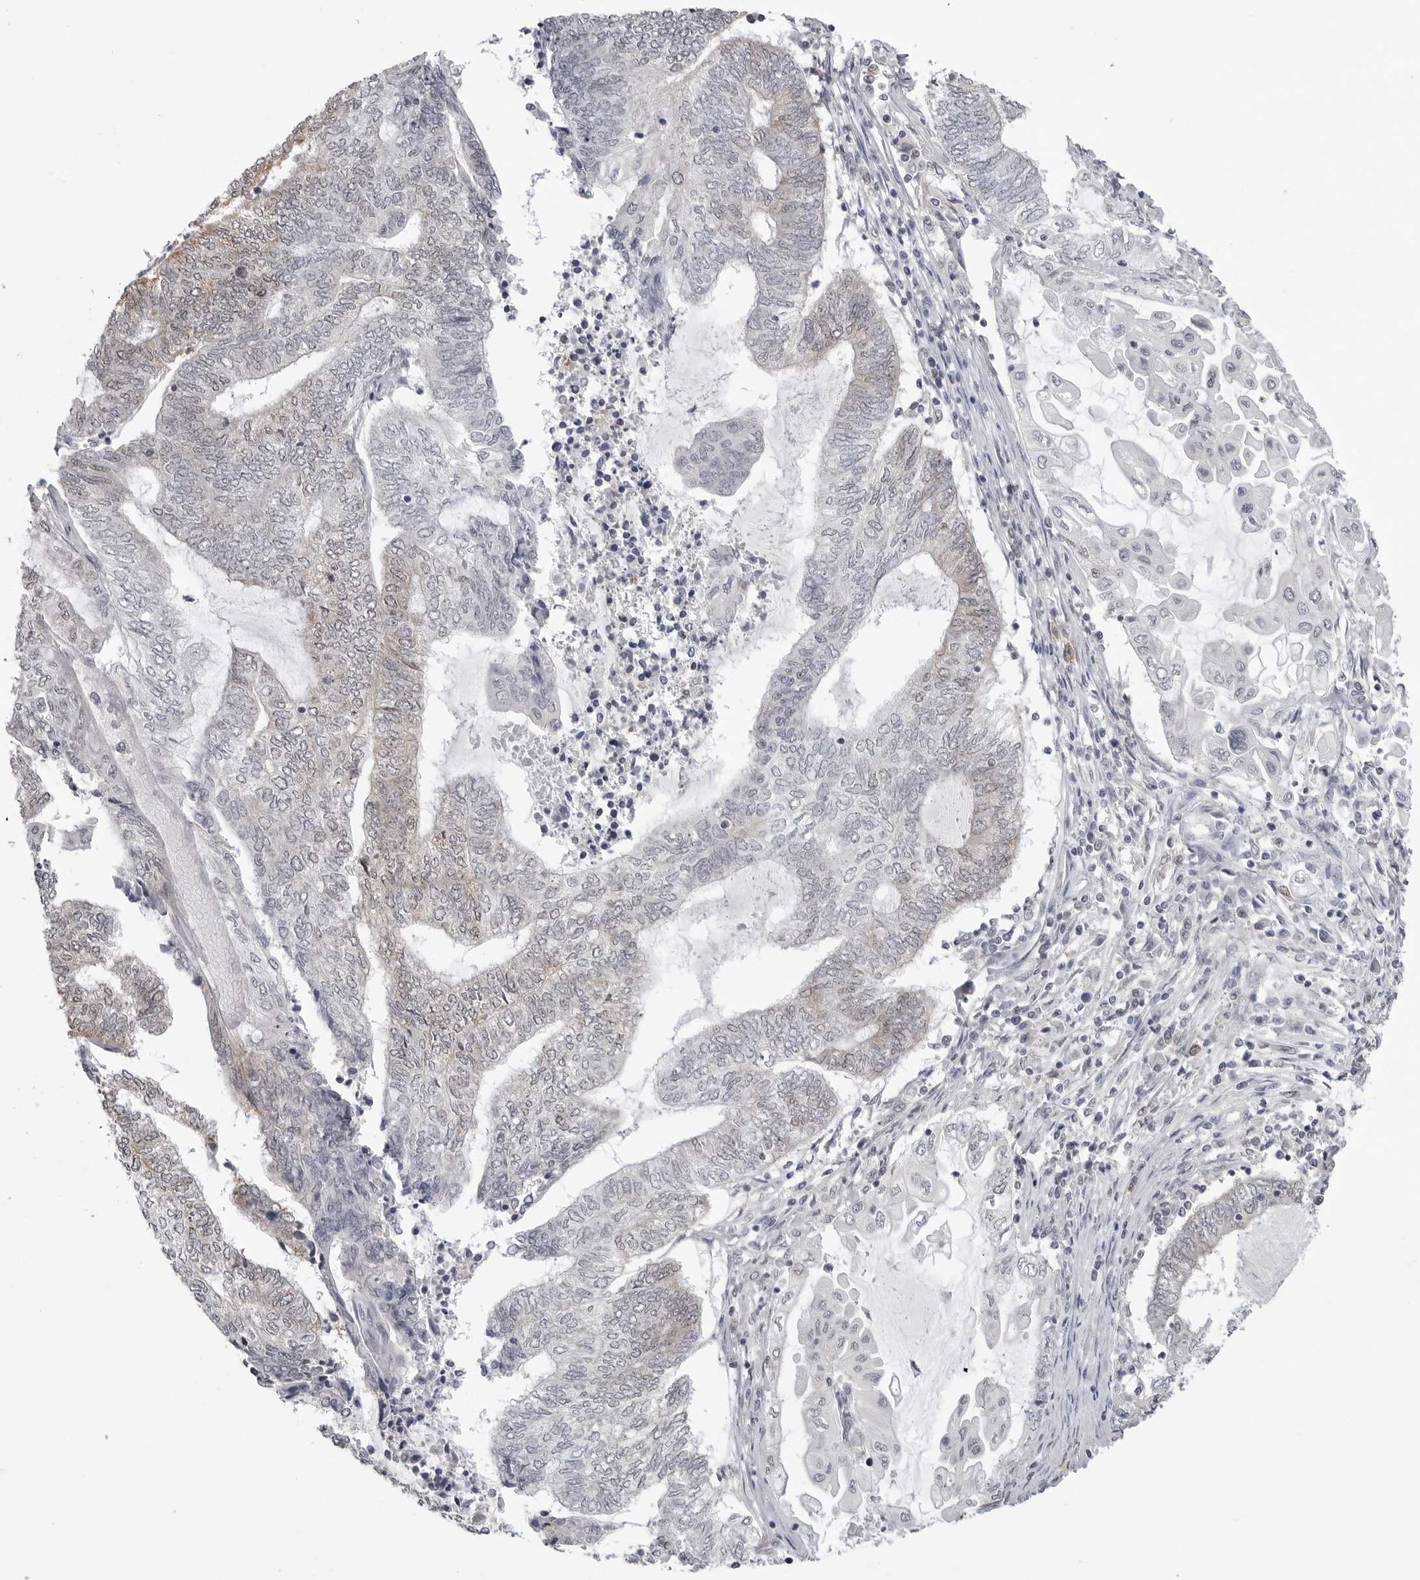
{"staining": {"intensity": "weak", "quantity": "<25%", "location": "cytoplasmic/membranous"}, "tissue": "endometrial cancer", "cell_type": "Tumor cells", "image_type": "cancer", "snomed": [{"axis": "morphology", "description": "Adenocarcinoma, NOS"}, {"axis": "topography", "description": "Uterus"}, {"axis": "topography", "description": "Endometrium"}], "caption": "Tumor cells show no significant protein staining in endometrial cancer (adenocarcinoma).", "gene": "RRM1", "patient": {"sex": "female", "age": 70}}